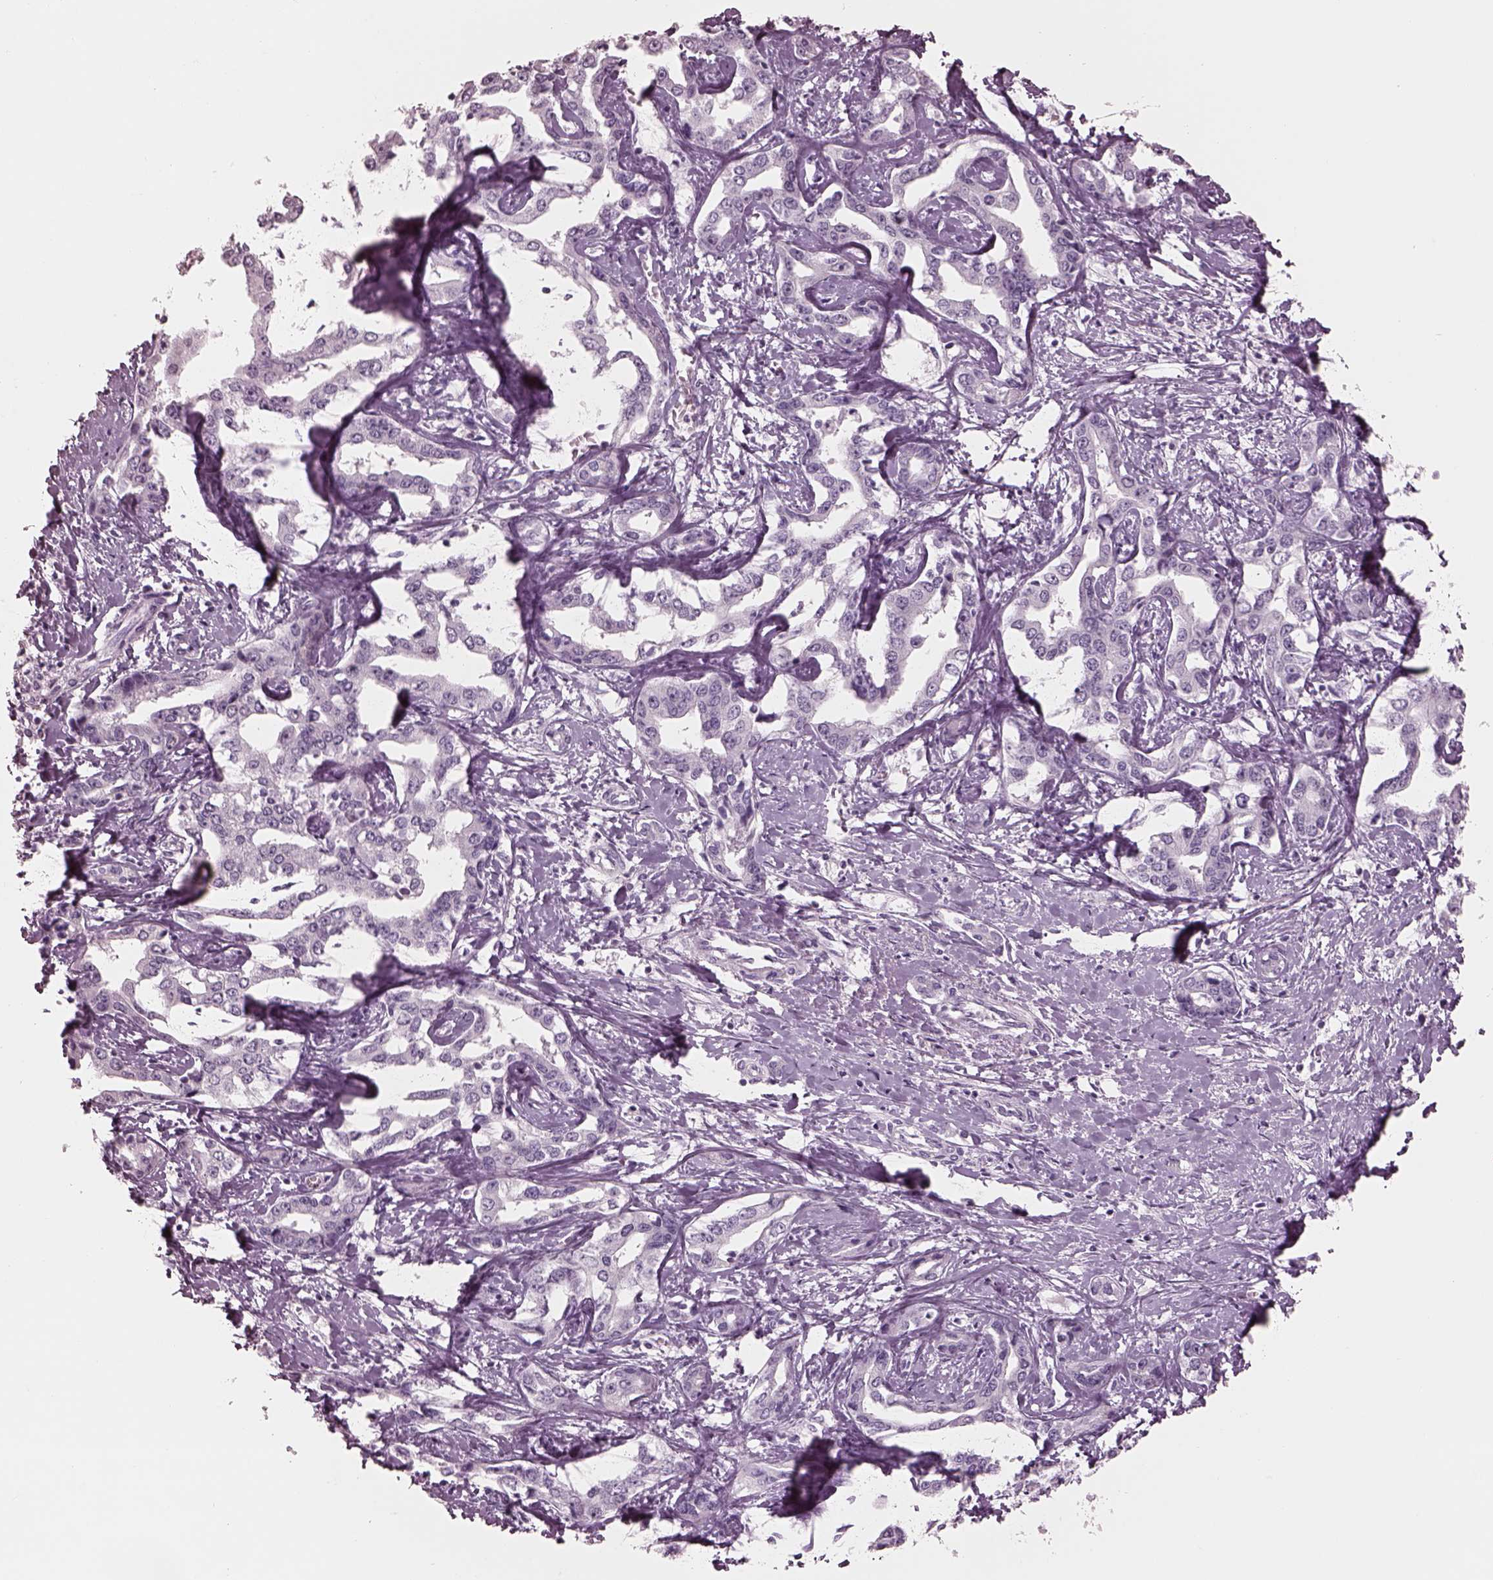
{"staining": {"intensity": "negative", "quantity": "none", "location": "none"}, "tissue": "liver cancer", "cell_type": "Tumor cells", "image_type": "cancer", "snomed": [{"axis": "morphology", "description": "Cholangiocarcinoma"}, {"axis": "topography", "description": "Liver"}], "caption": "Human liver cholangiocarcinoma stained for a protein using immunohistochemistry (IHC) displays no expression in tumor cells.", "gene": "C2orf81", "patient": {"sex": "male", "age": 59}}